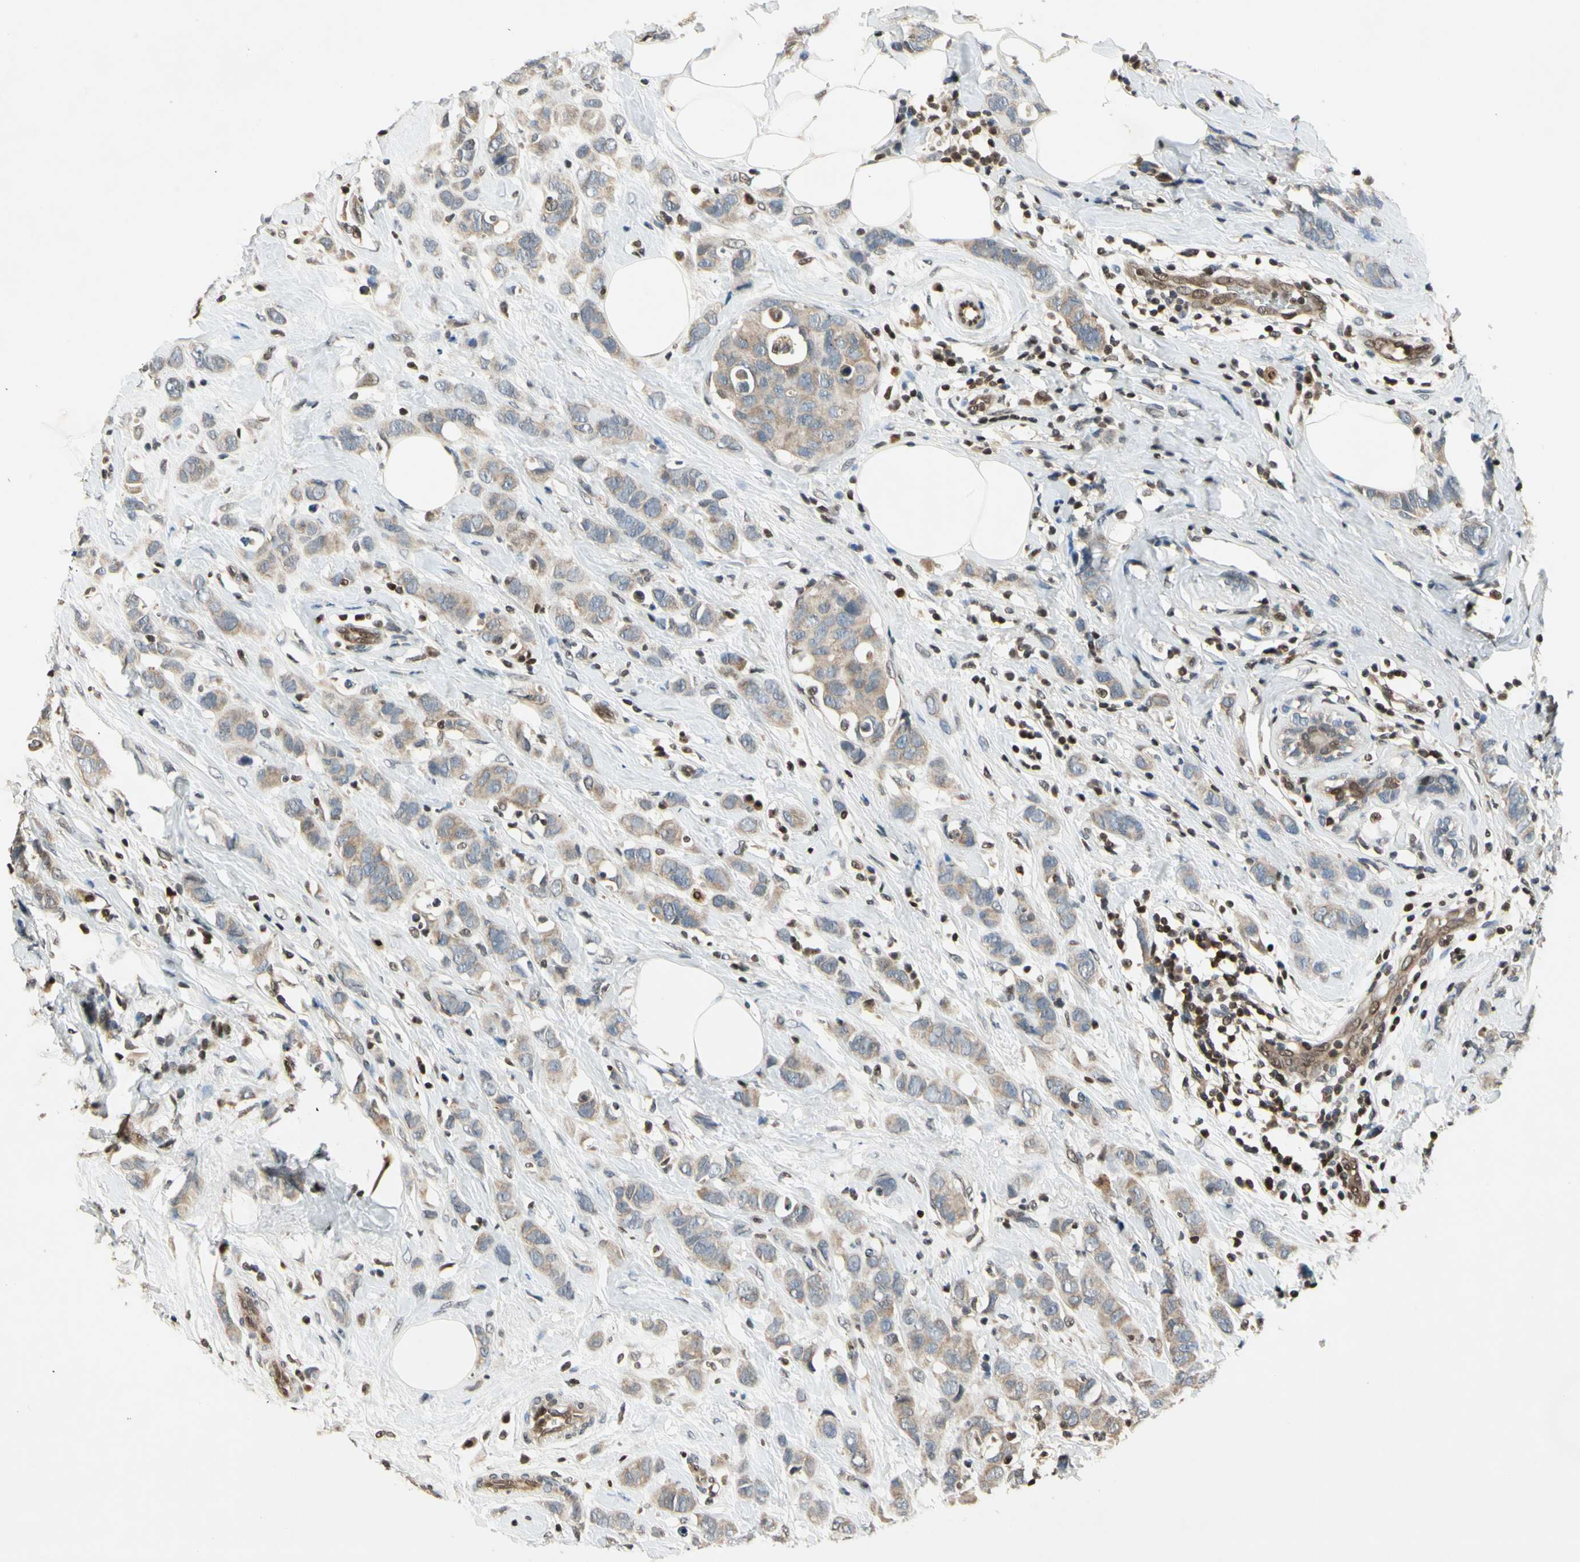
{"staining": {"intensity": "negative", "quantity": "none", "location": "none"}, "tissue": "breast cancer", "cell_type": "Tumor cells", "image_type": "cancer", "snomed": [{"axis": "morphology", "description": "Normal tissue, NOS"}, {"axis": "morphology", "description": "Duct carcinoma"}, {"axis": "topography", "description": "Breast"}], "caption": "The histopathology image exhibits no staining of tumor cells in breast cancer.", "gene": "GSR", "patient": {"sex": "female", "age": 50}}